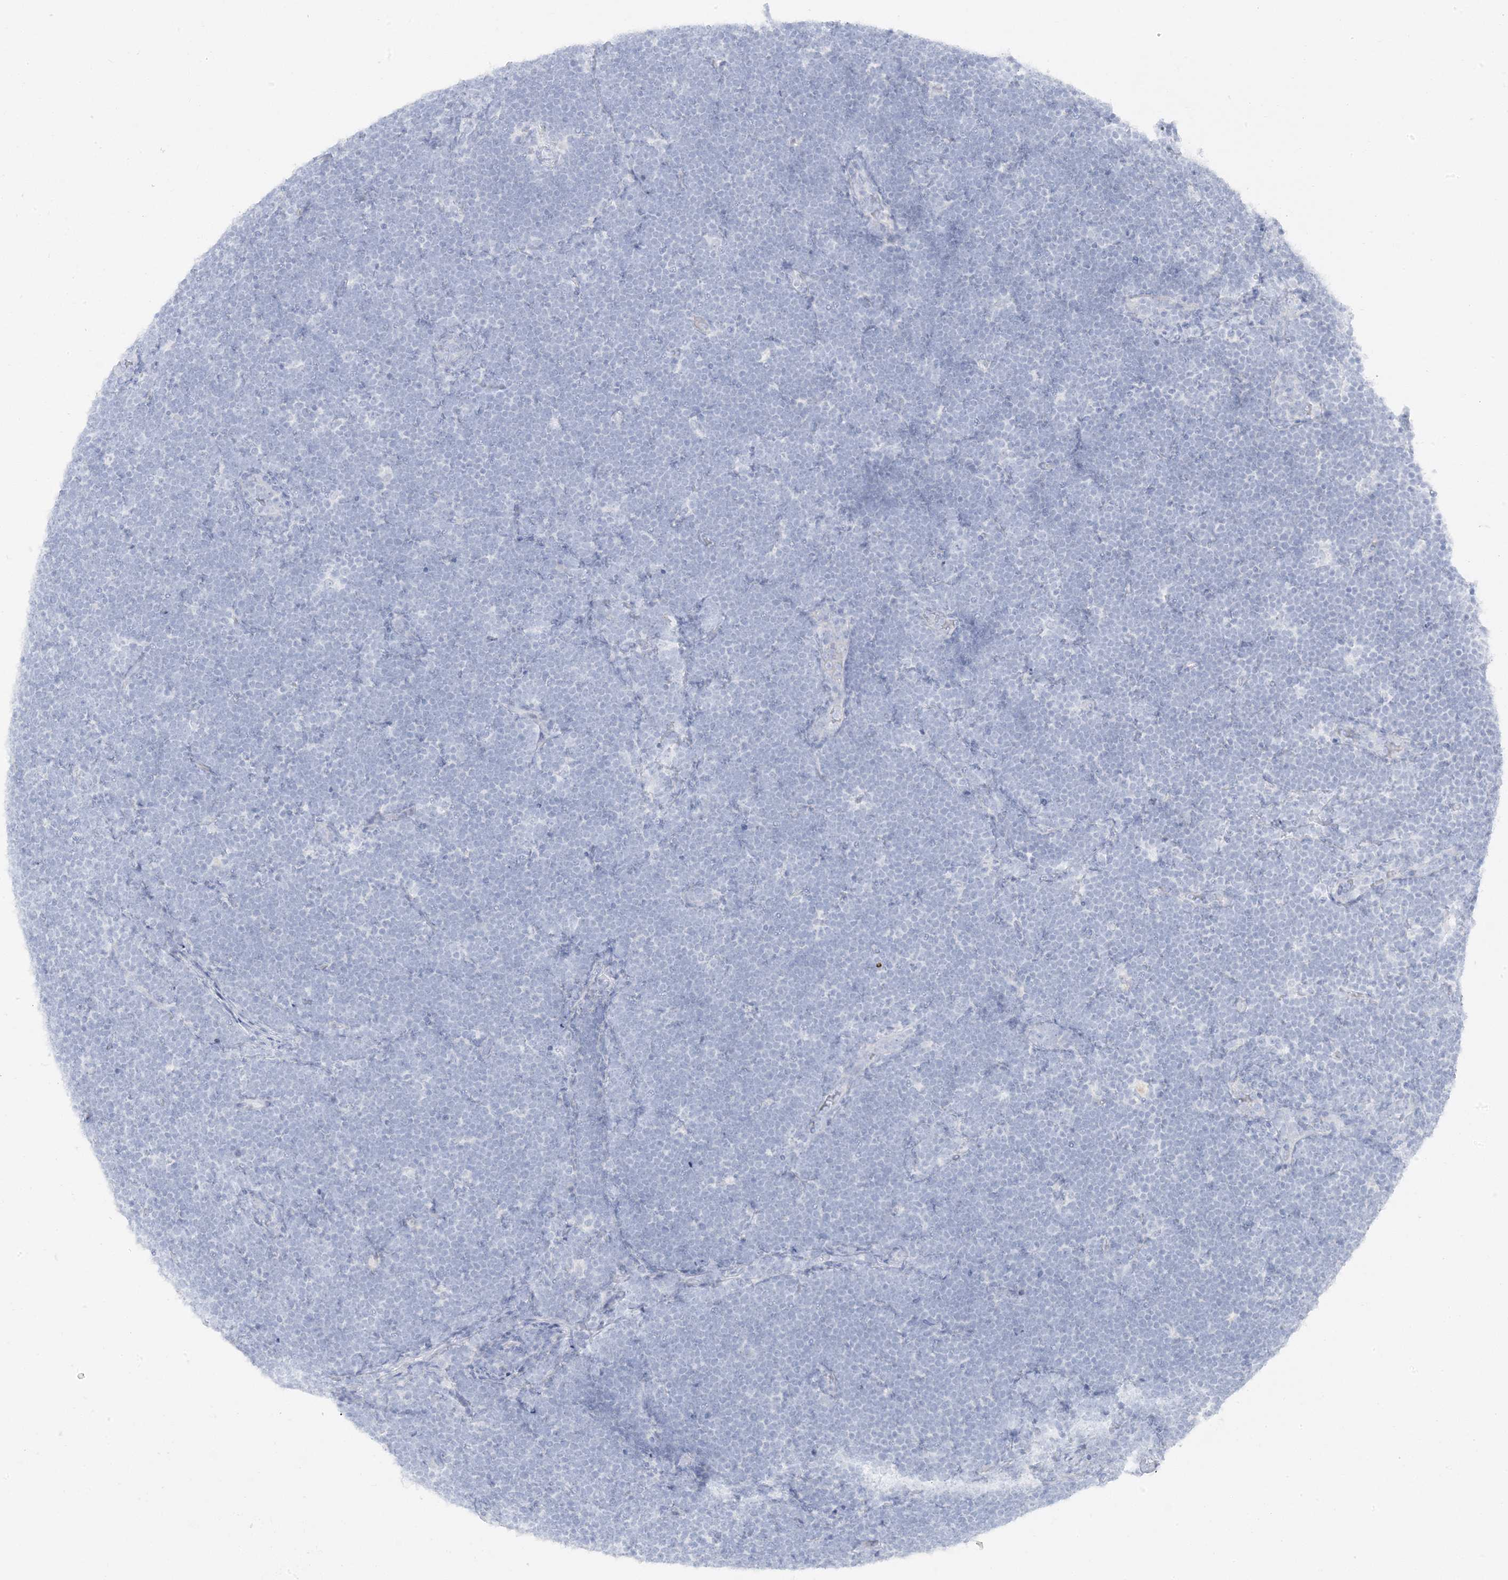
{"staining": {"intensity": "negative", "quantity": "none", "location": "none"}, "tissue": "lymphoma", "cell_type": "Tumor cells", "image_type": "cancer", "snomed": [{"axis": "morphology", "description": "Malignant lymphoma, non-Hodgkin's type, High grade"}, {"axis": "topography", "description": "Lymph node"}], "caption": "High power microscopy image of an immunohistochemistry (IHC) micrograph of malignant lymphoma, non-Hodgkin's type (high-grade), revealing no significant expression in tumor cells.", "gene": "ZFP64", "patient": {"sex": "male", "age": 13}}